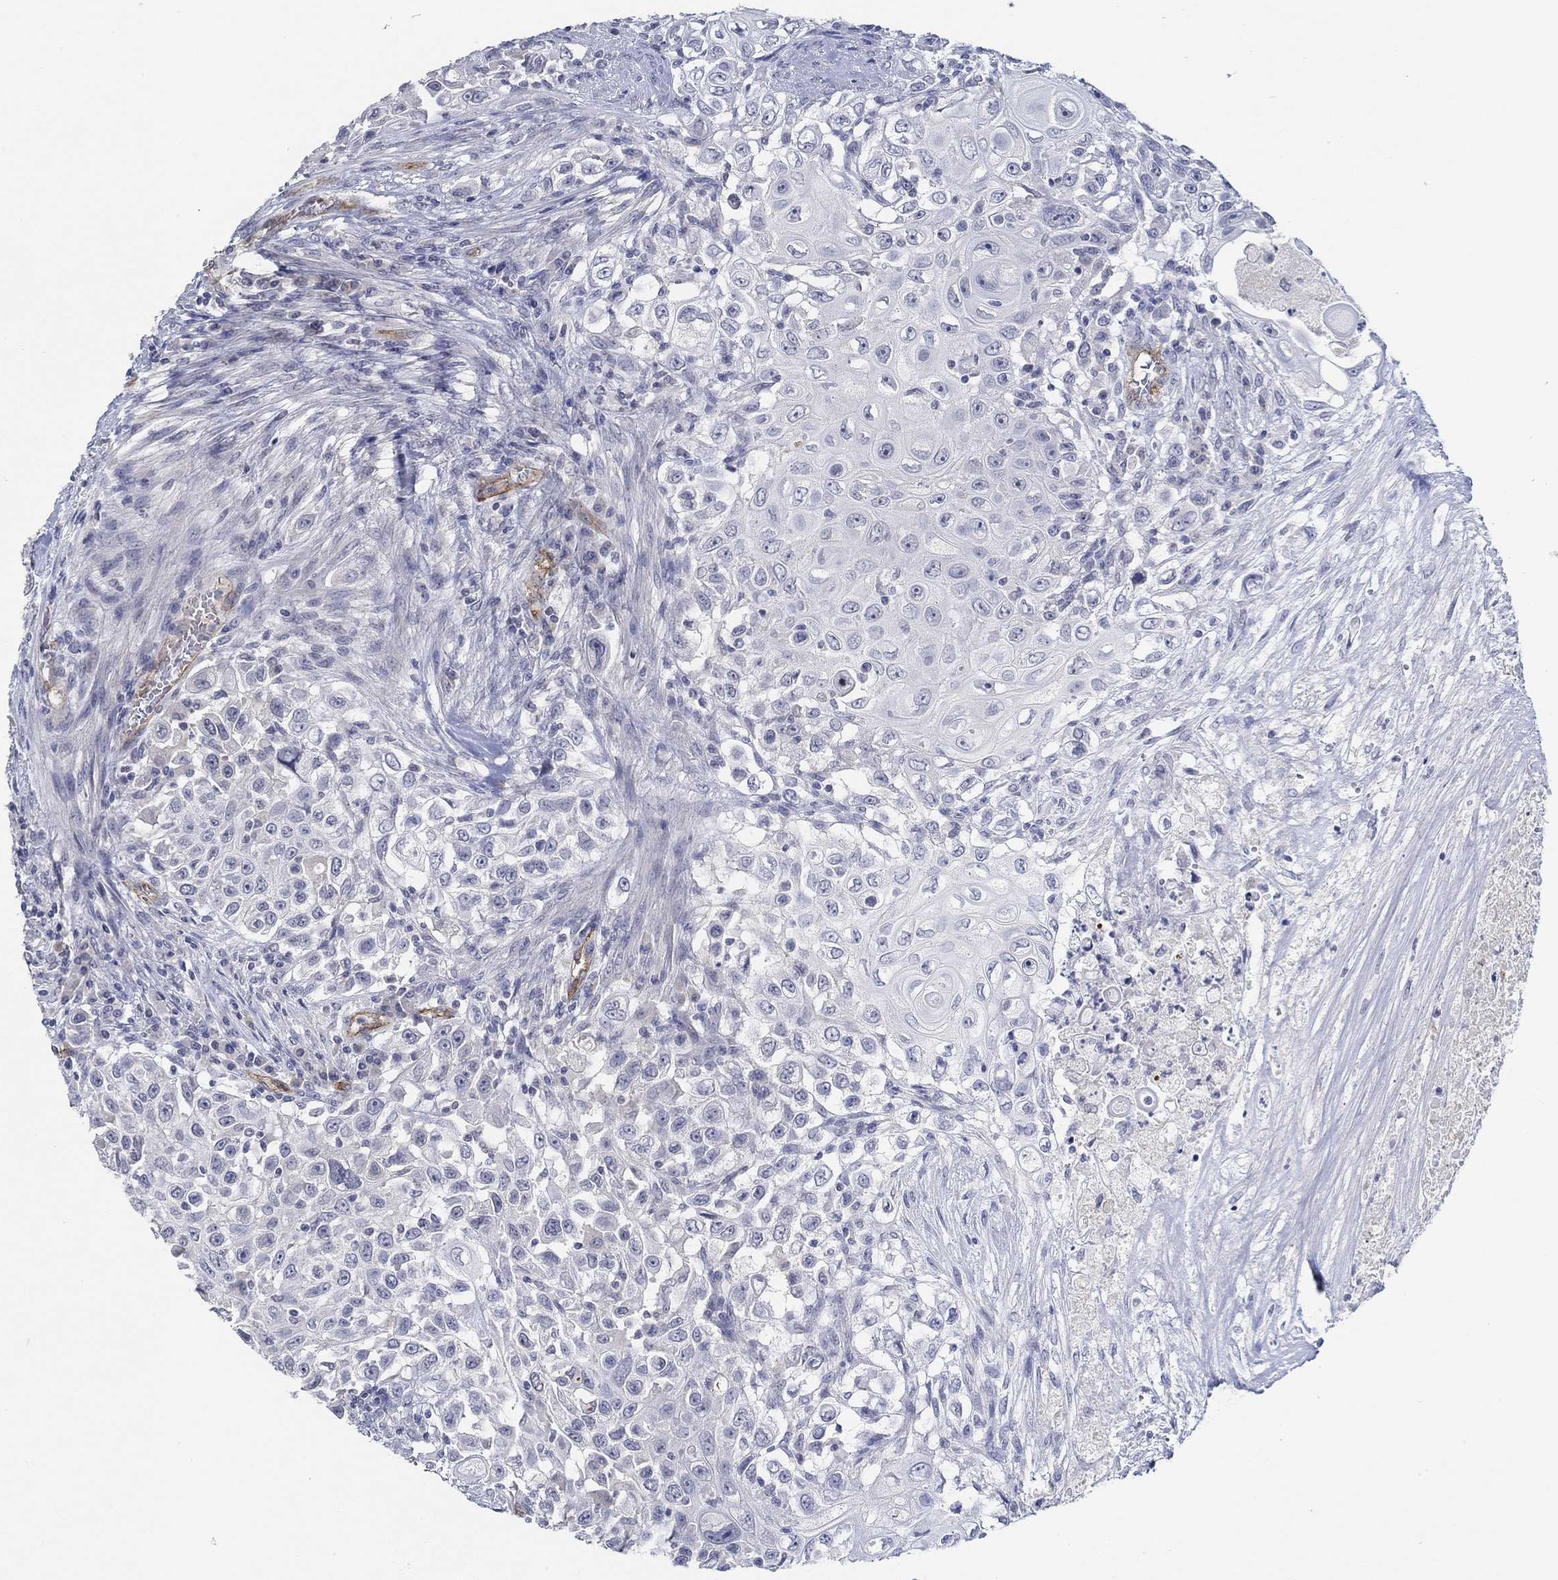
{"staining": {"intensity": "negative", "quantity": "none", "location": "none"}, "tissue": "urothelial cancer", "cell_type": "Tumor cells", "image_type": "cancer", "snomed": [{"axis": "morphology", "description": "Urothelial carcinoma, High grade"}, {"axis": "topography", "description": "Urinary bladder"}], "caption": "This is an IHC histopathology image of urothelial carcinoma (high-grade). There is no expression in tumor cells.", "gene": "GJA5", "patient": {"sex": "female", "age": 56}}